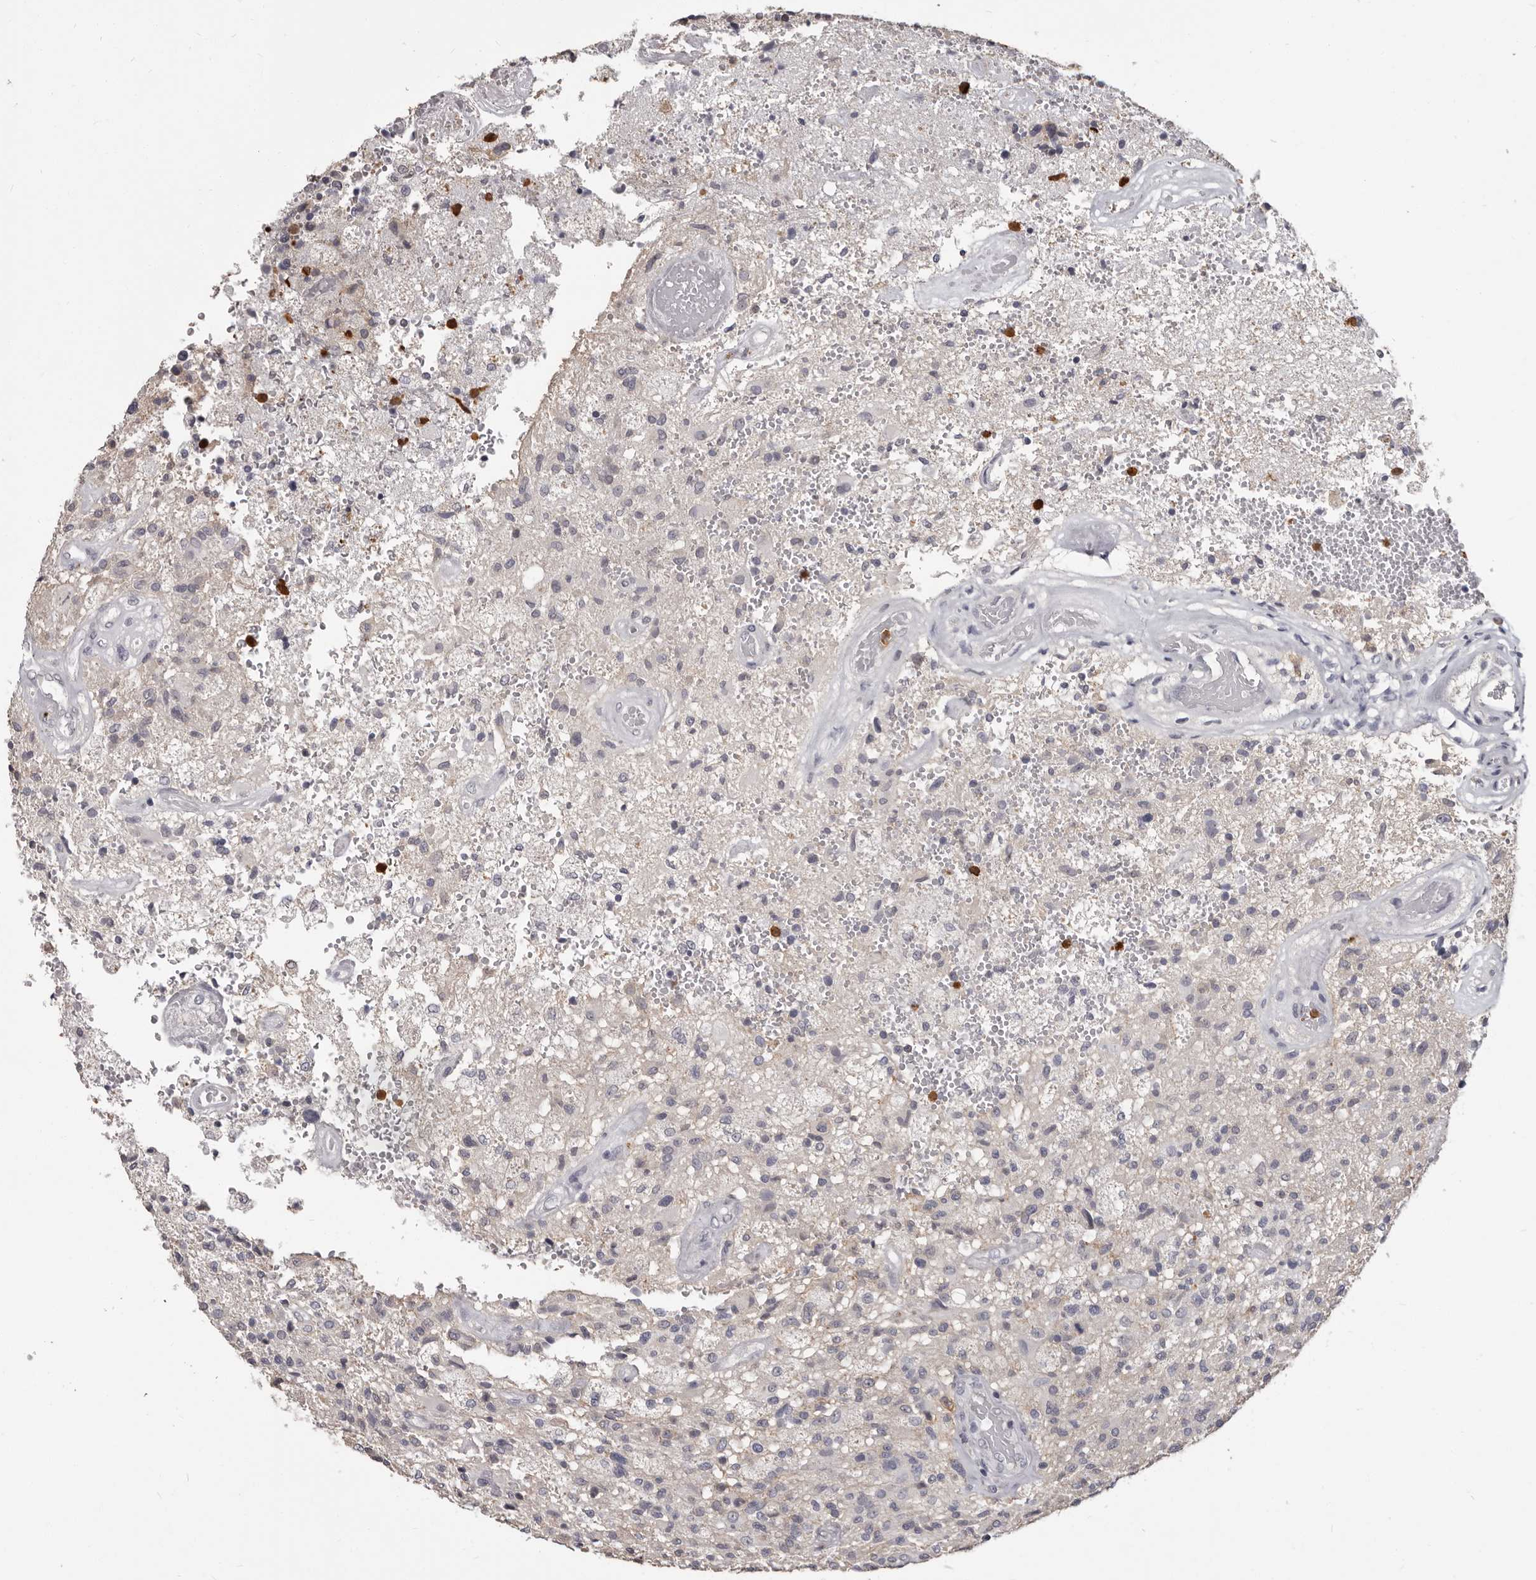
{"staining": {"intensity": "negative", "quantity": "none", "location": "none"}, "tissue": "glioma", "cell_type": "Tumor cells", "image_type": "cancer", "snomed": [{"axis": "morphology", "description": "Glioma, malignant, High grade"}, {"axis": "topography", "description": "Brain"}], "caption": "Photomicrograph shows no protein positivity in tumor cells of malignant glioma (high-grade) tissue.", "gene": "GPR157", "patient": {"sex": "male", "age": 72}}